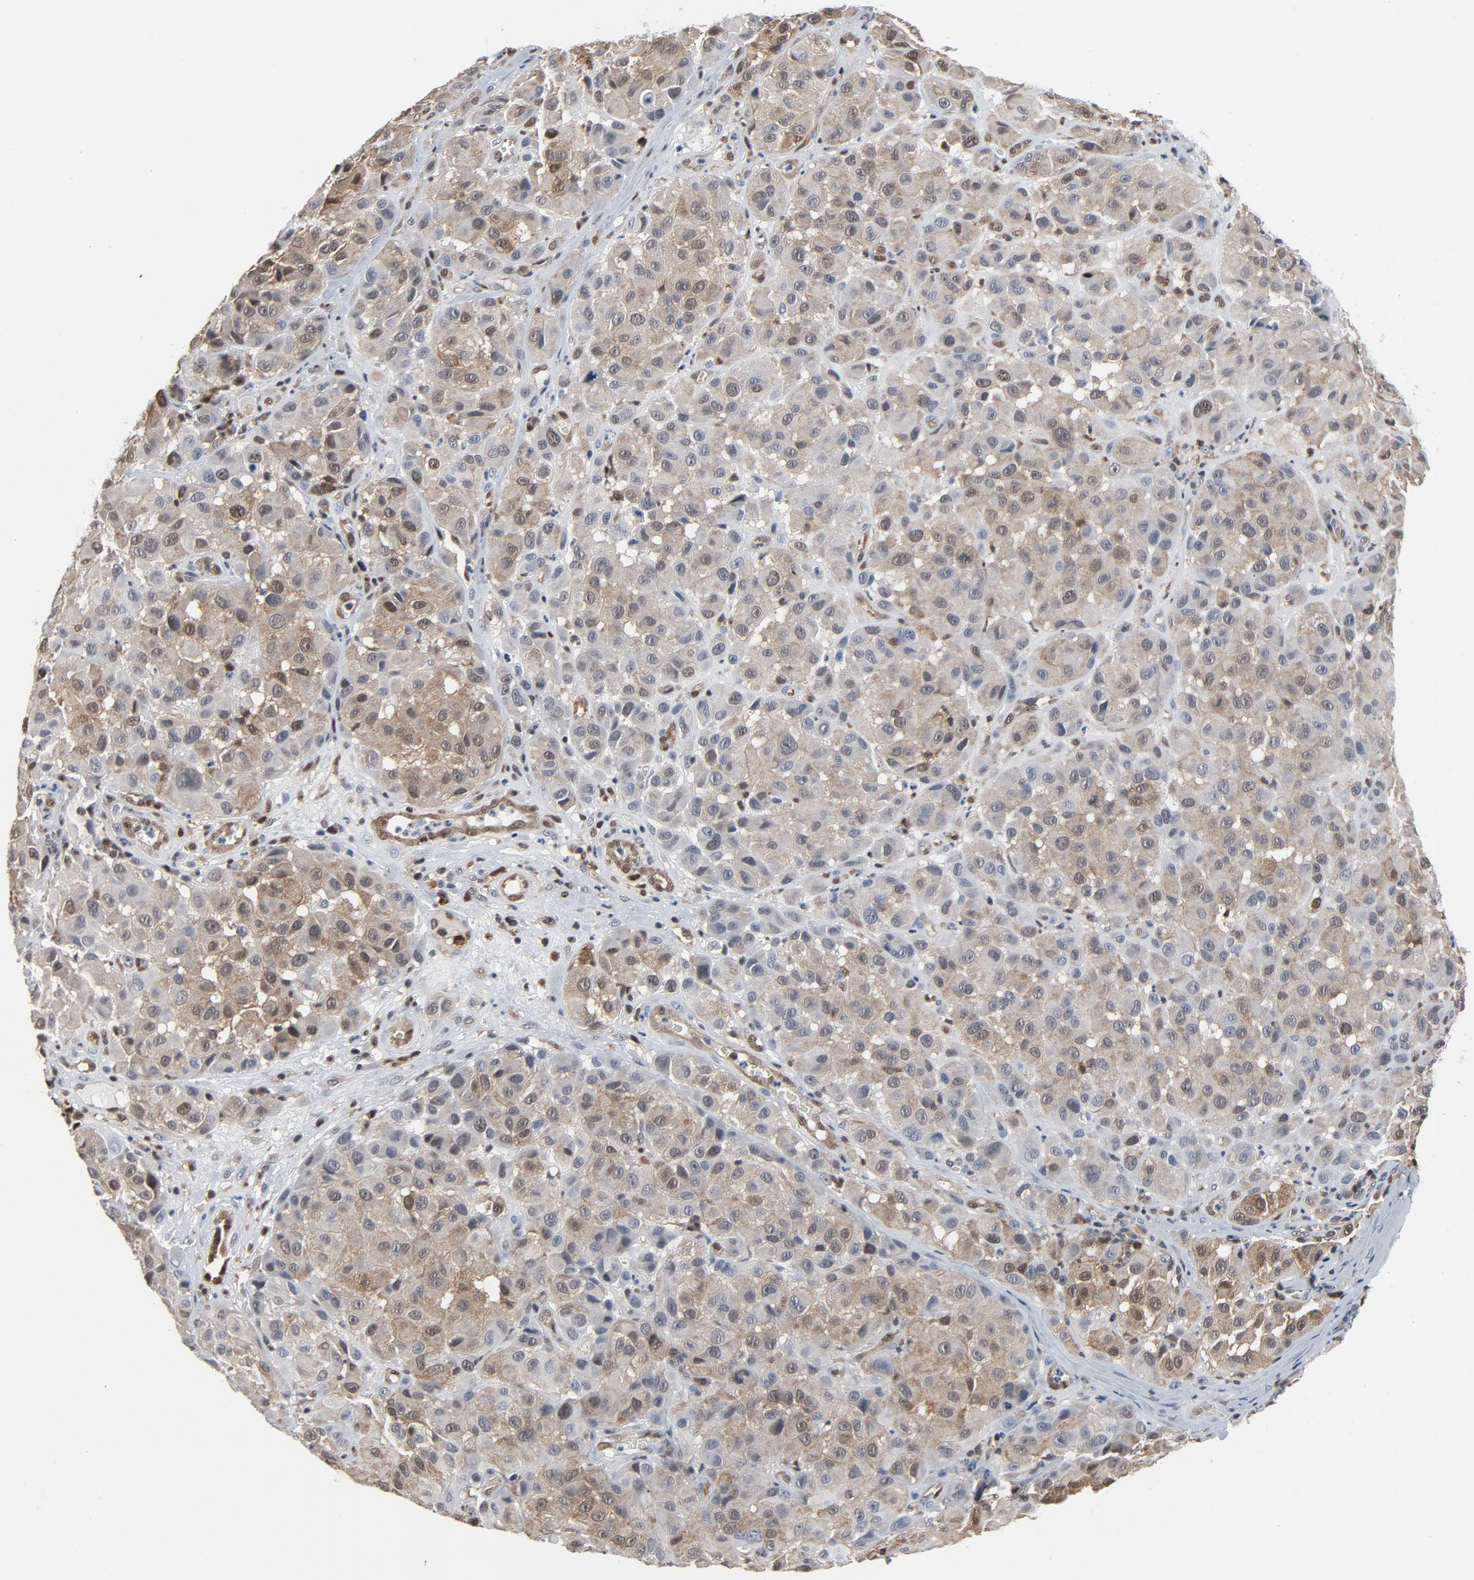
{"staining": {"intensity": "moderate", "quantity": ">75%", "location": "cytoplasmic/membranous"}, "tissue": "melanoma", "cell_type": "Tumor cells", "image_type": "cancer", "snomed": [{"axis": "morphology", "description": "Malignant melanoma, NOS"}, {"axis": "topography", "description": "Skin"}], "caption": "IHC of melanoma exhibits medium levels of moderate cytoplasmic/membranous expression in approximately >75% of tumor cells.", "gene": "STAT5A", "patient": {"sex": "female", "age": 21}}